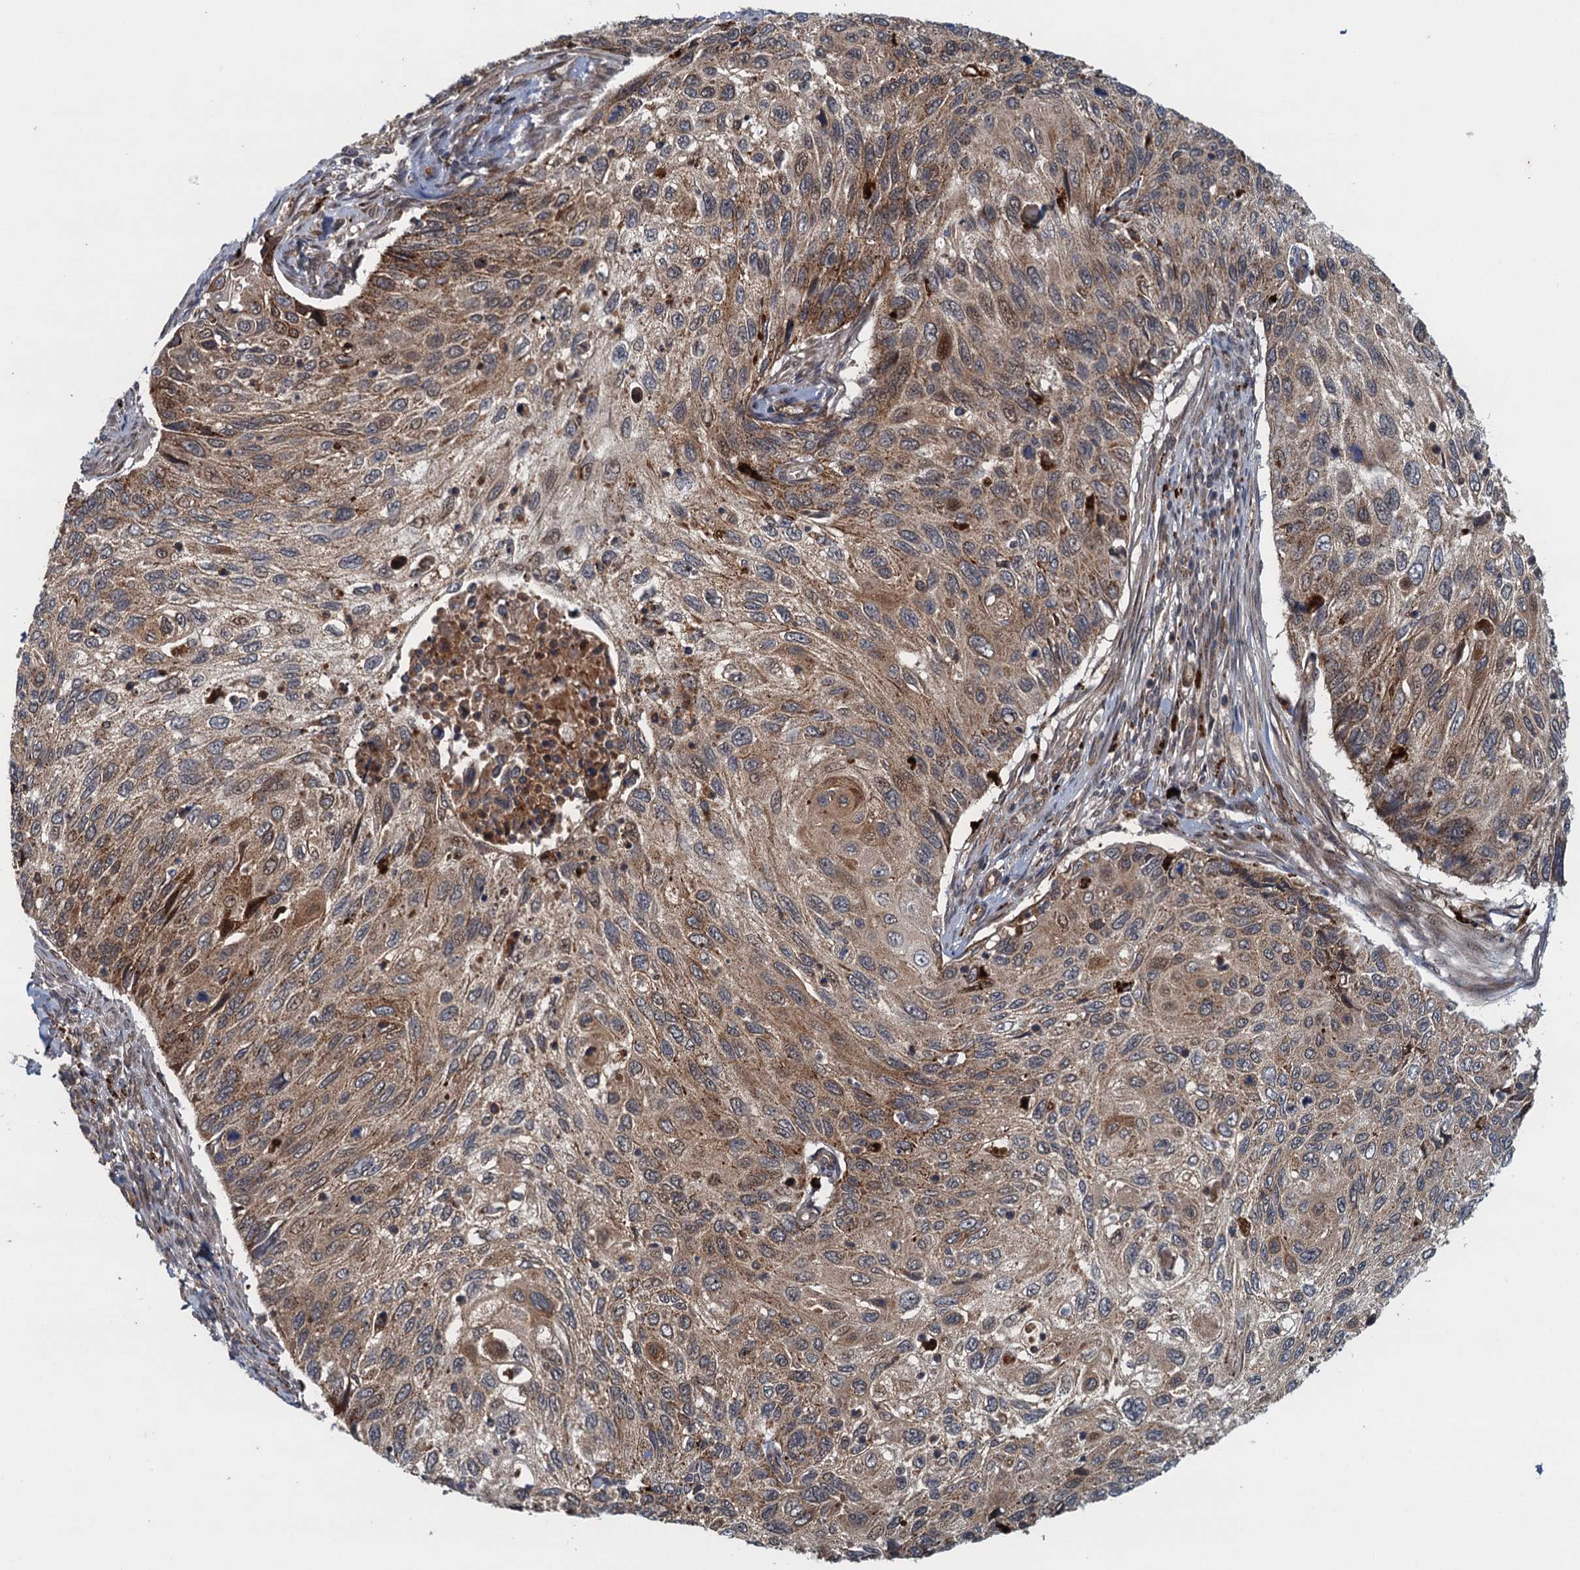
{"staining": {"intensity": "moderate", "quantity": ">75%", "location": "cytoplasmic/membranous"}, "tissue": "cervical cancer", "cell_type": "Tumor cells", "image_type": "cancer", "snomed": [{"axis": "morphology", "description": "Squamous cell carcinoma, NOS"}, {"axis": "topography", "description": "Cervix"}], "caption": "Squamous cell carcinoma (cervical) stained for a protein displays moderate cytoplasmic/membranous positivity in tumor cells. The staining is performed using DAB (3,3'-diaminobenzidine) brown chromogen to label protein expression. The nuclei are counter-stained blue using hematoxylin.", "gene": "NLRP10", "patient": {"sex": "female", "age": 70}}